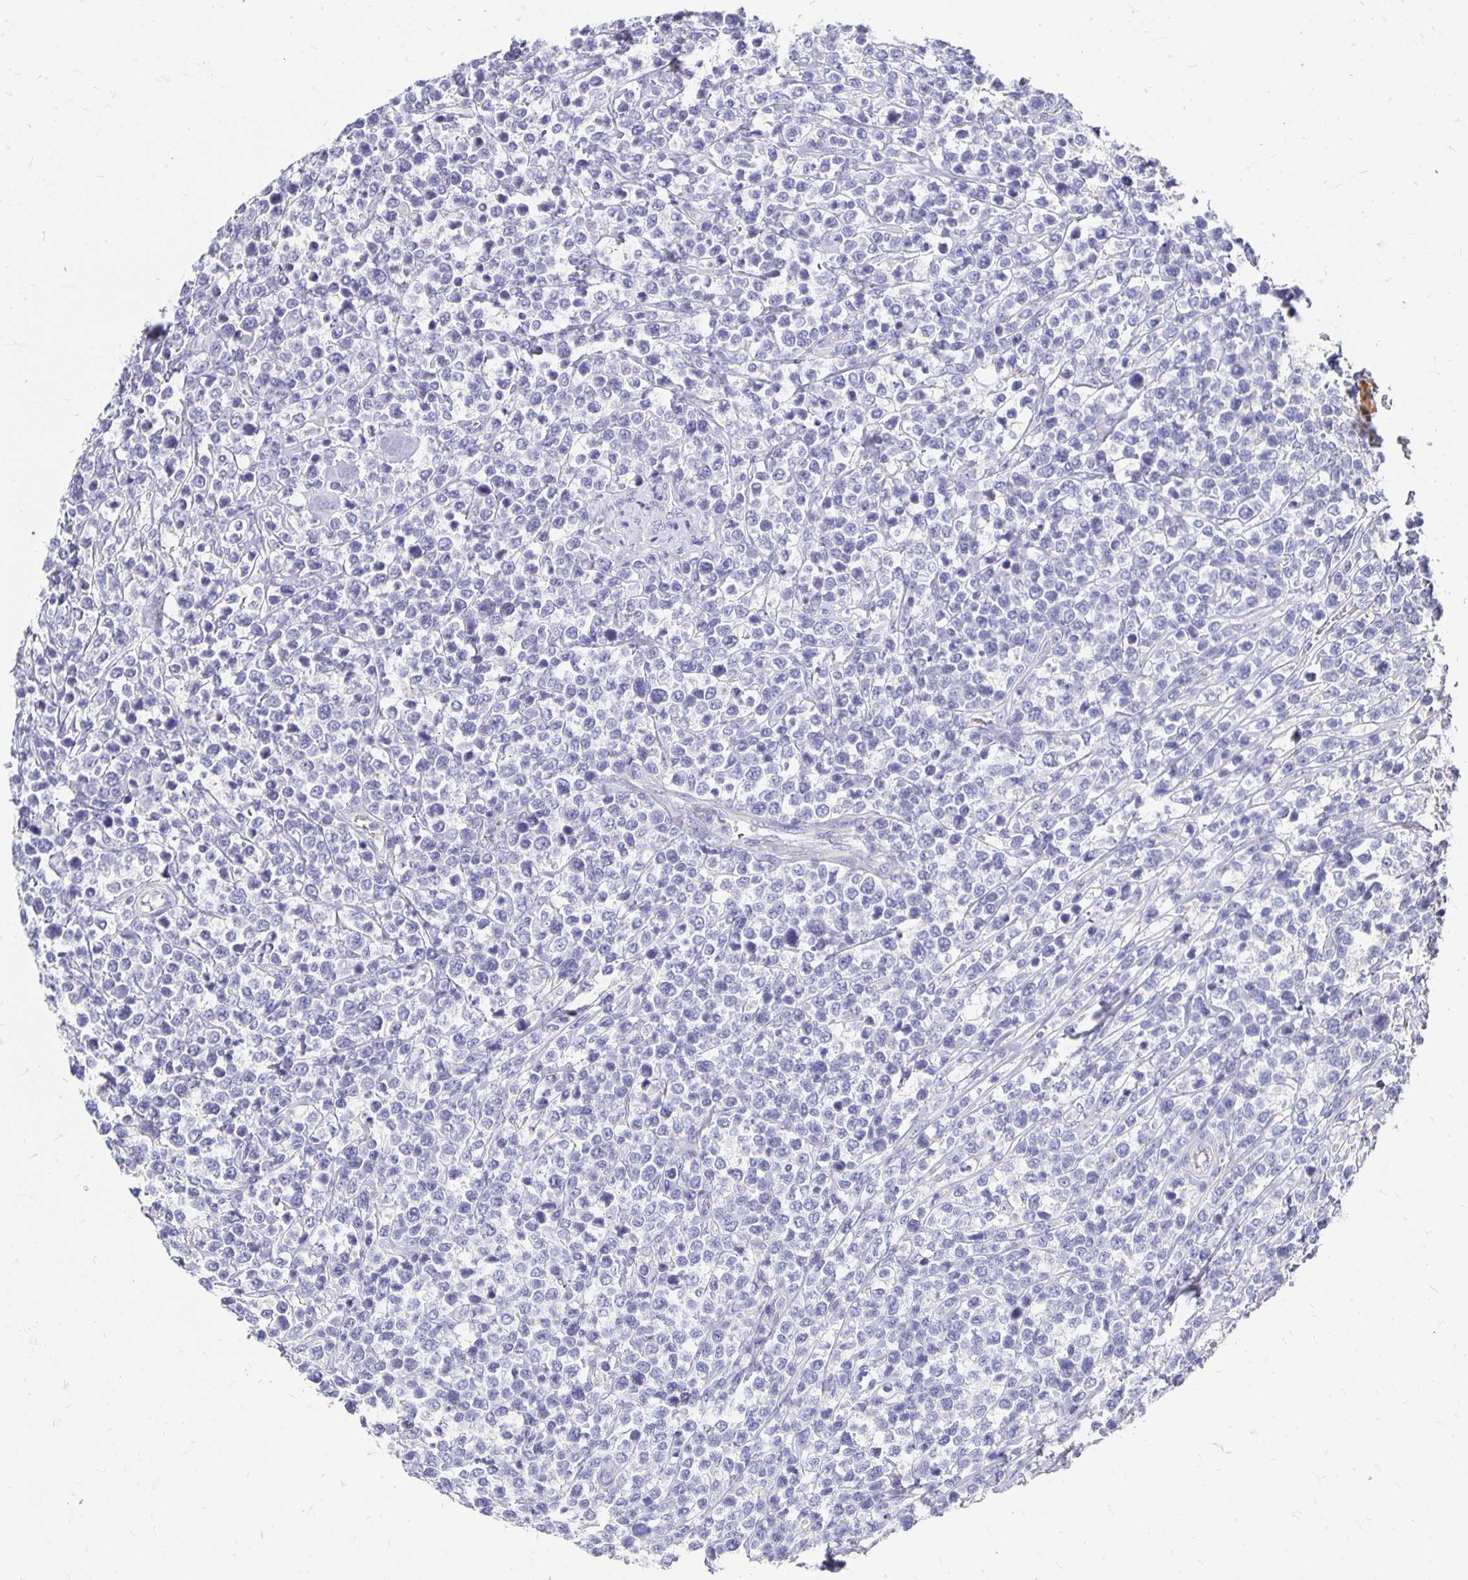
{"staining": {"intensity": "negative", "quantity": "none", "location": "none"}, "tissue": "lymphoma", "cell_type": "Tumor cells", "image_type": "cancer", "snomed": [{"axis": "morphology", "description": "Malignant lymphoma, non-Hodgkin's type, High grade"}, {"axis": "topography", "description": "Soft tissue"}], "caption": "This is an immunohistochemistry image of human lymphoma. There is no positivity in tumor cells.", "gene": "APOB", "patient": {"sex": "female", "age": 56}}